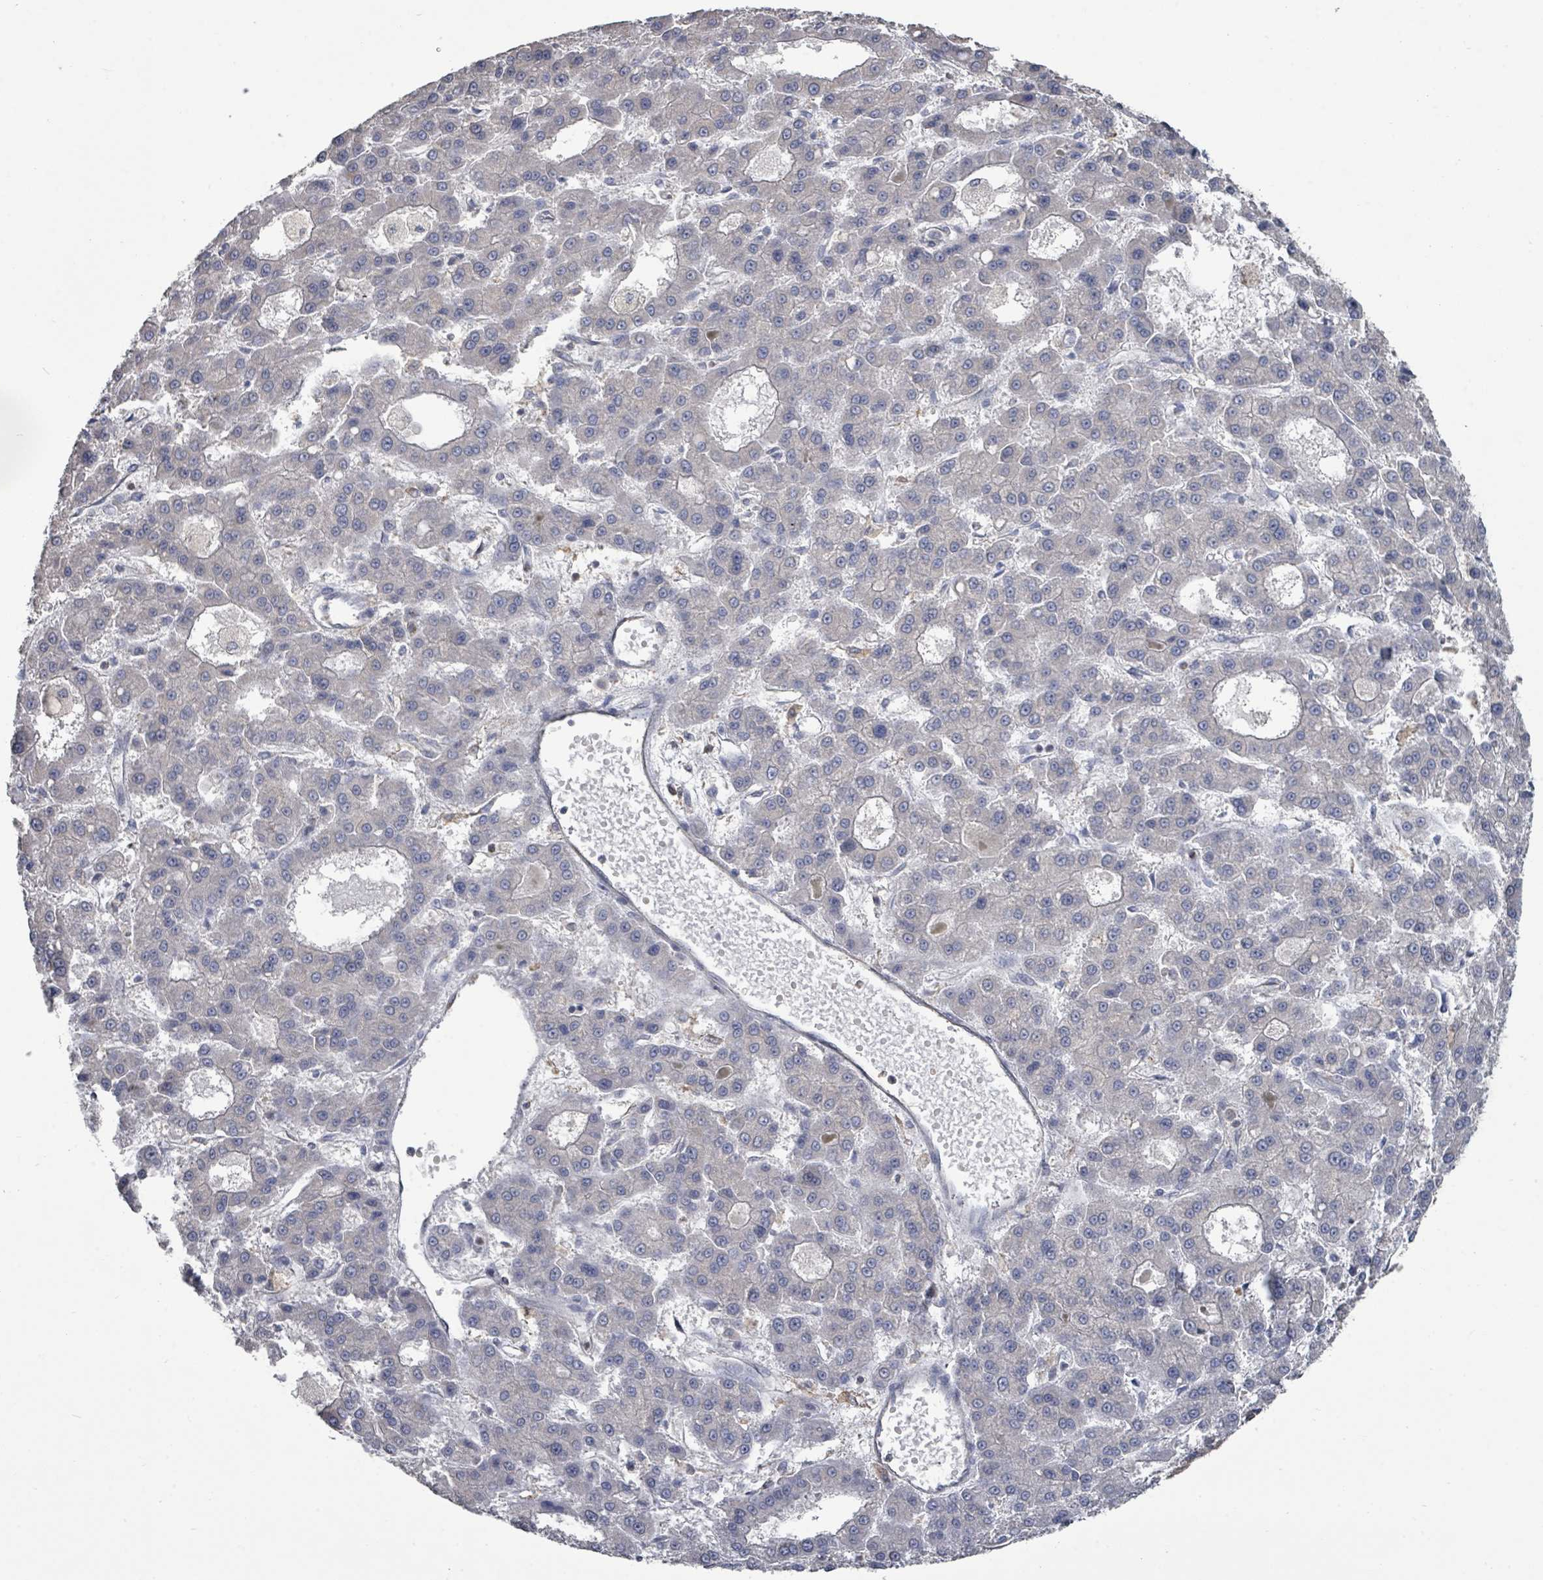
{"staining": {"intensity": "negative", "quantity": "none", "location": "none"}, "tissue": "liver cancer", "cell_type": "Tumor cells", "image_type": "cancer", "snomed": [{"axis": "morphology", "description": "Carcinoma, Hepatocellular, NOS"}, {"axis": "topography", "description": "Liver"}], "caption": "Tumor cells are negative for protein expression in human liver hepatocellular carcinoma.", "gene": "SLC9A7", "patient": {"sex": "male", "age": 70}}